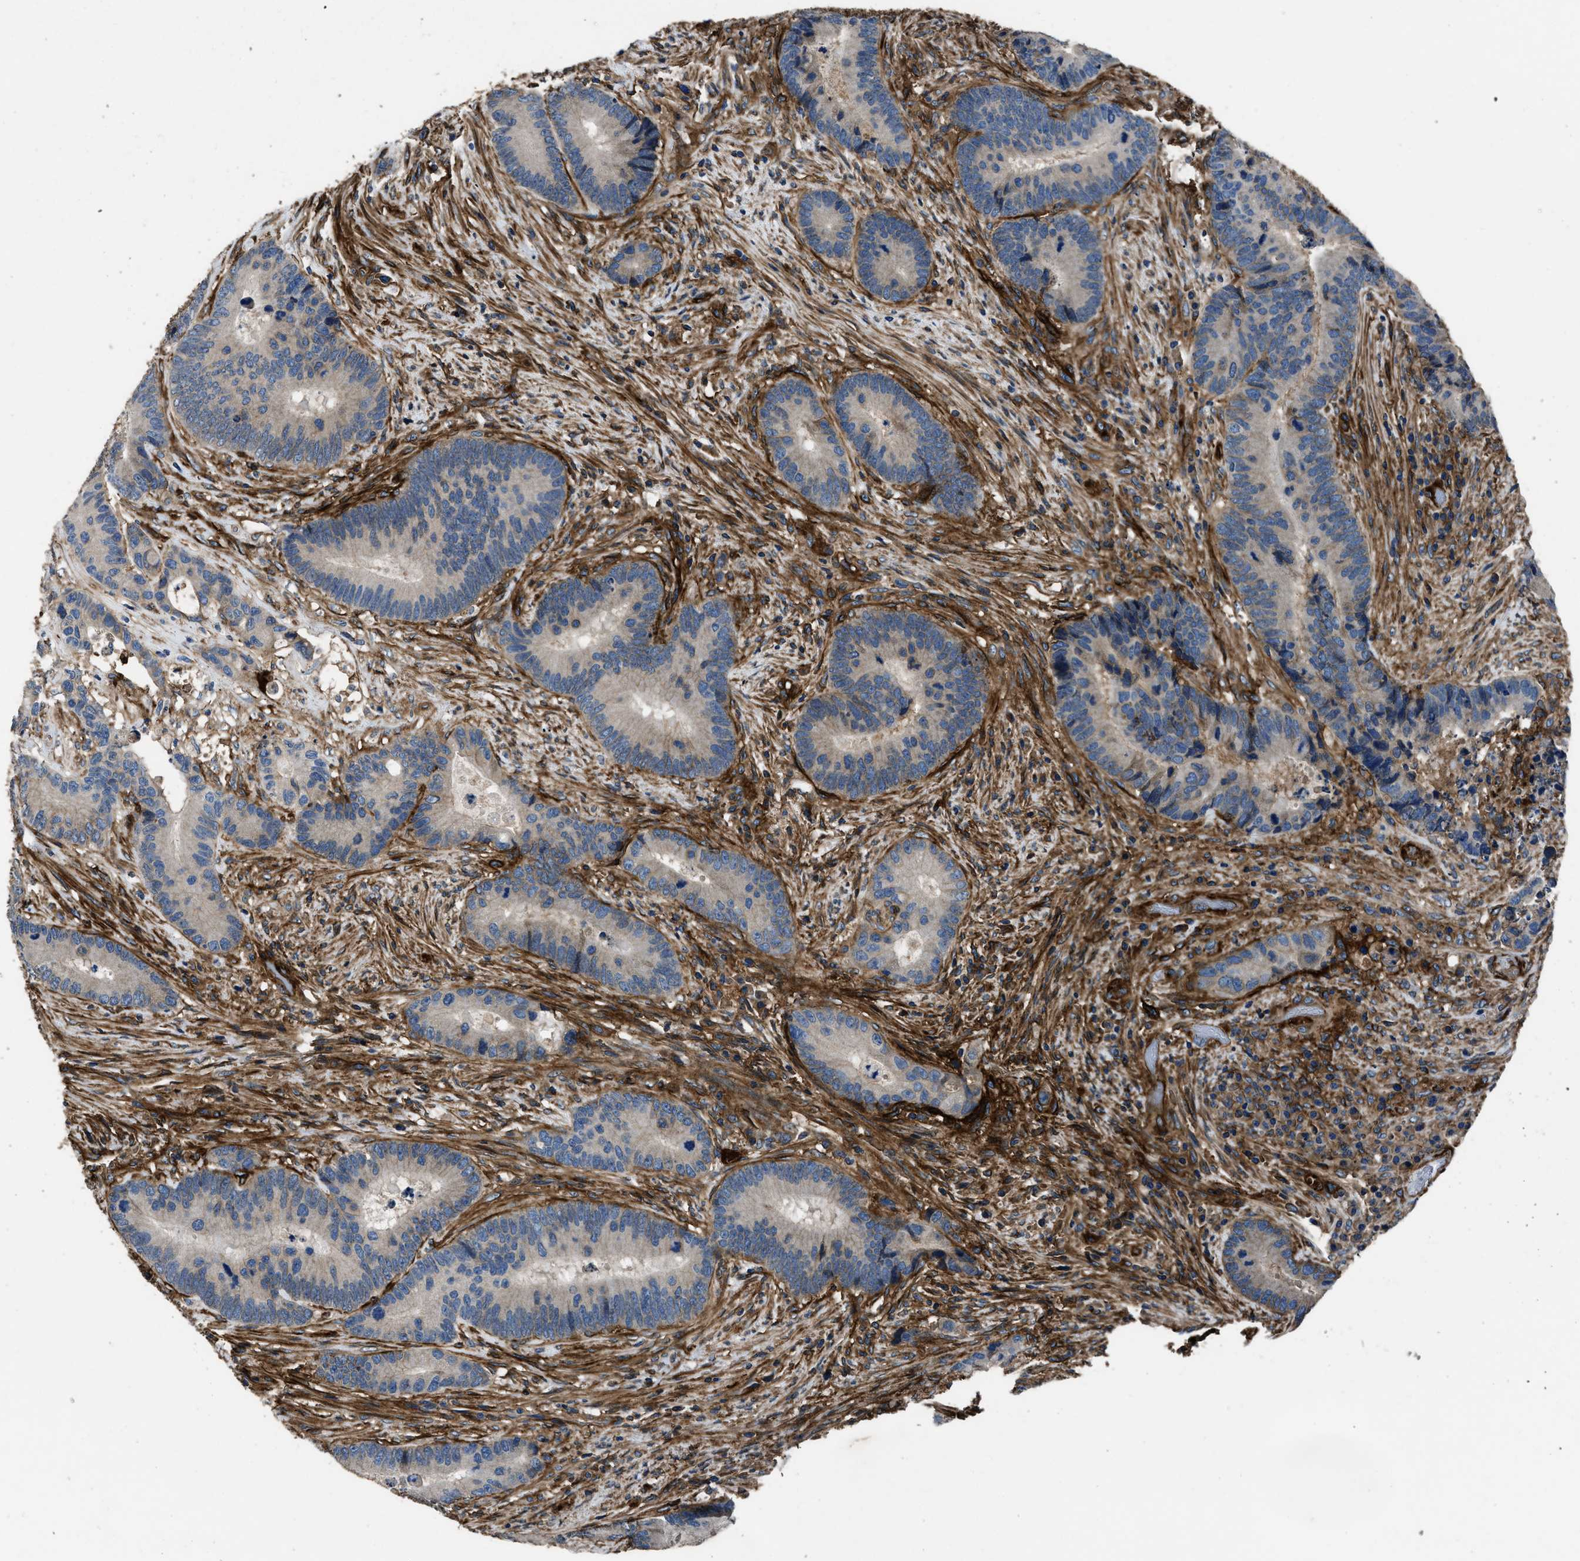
{"staining": {"intensity": "negative", "quantity": "none", "location": "none"}, "tissue": "colorectal cancer", "cell_type": "Tumor cells", "image_type": "cancer", "snomed": [{"axis": "morphology", "description": "Adenocarcinoma, NOS"}, {"axis": "topography", "description": "Rectum"}], "caption": "DAB immunohistochemical staining of human colorectal cancer (adenocarcinoma) exhibits no significant expression in tumor cells.", "gene": "CD276", "patient": {"sex": "female", "age": 89}}